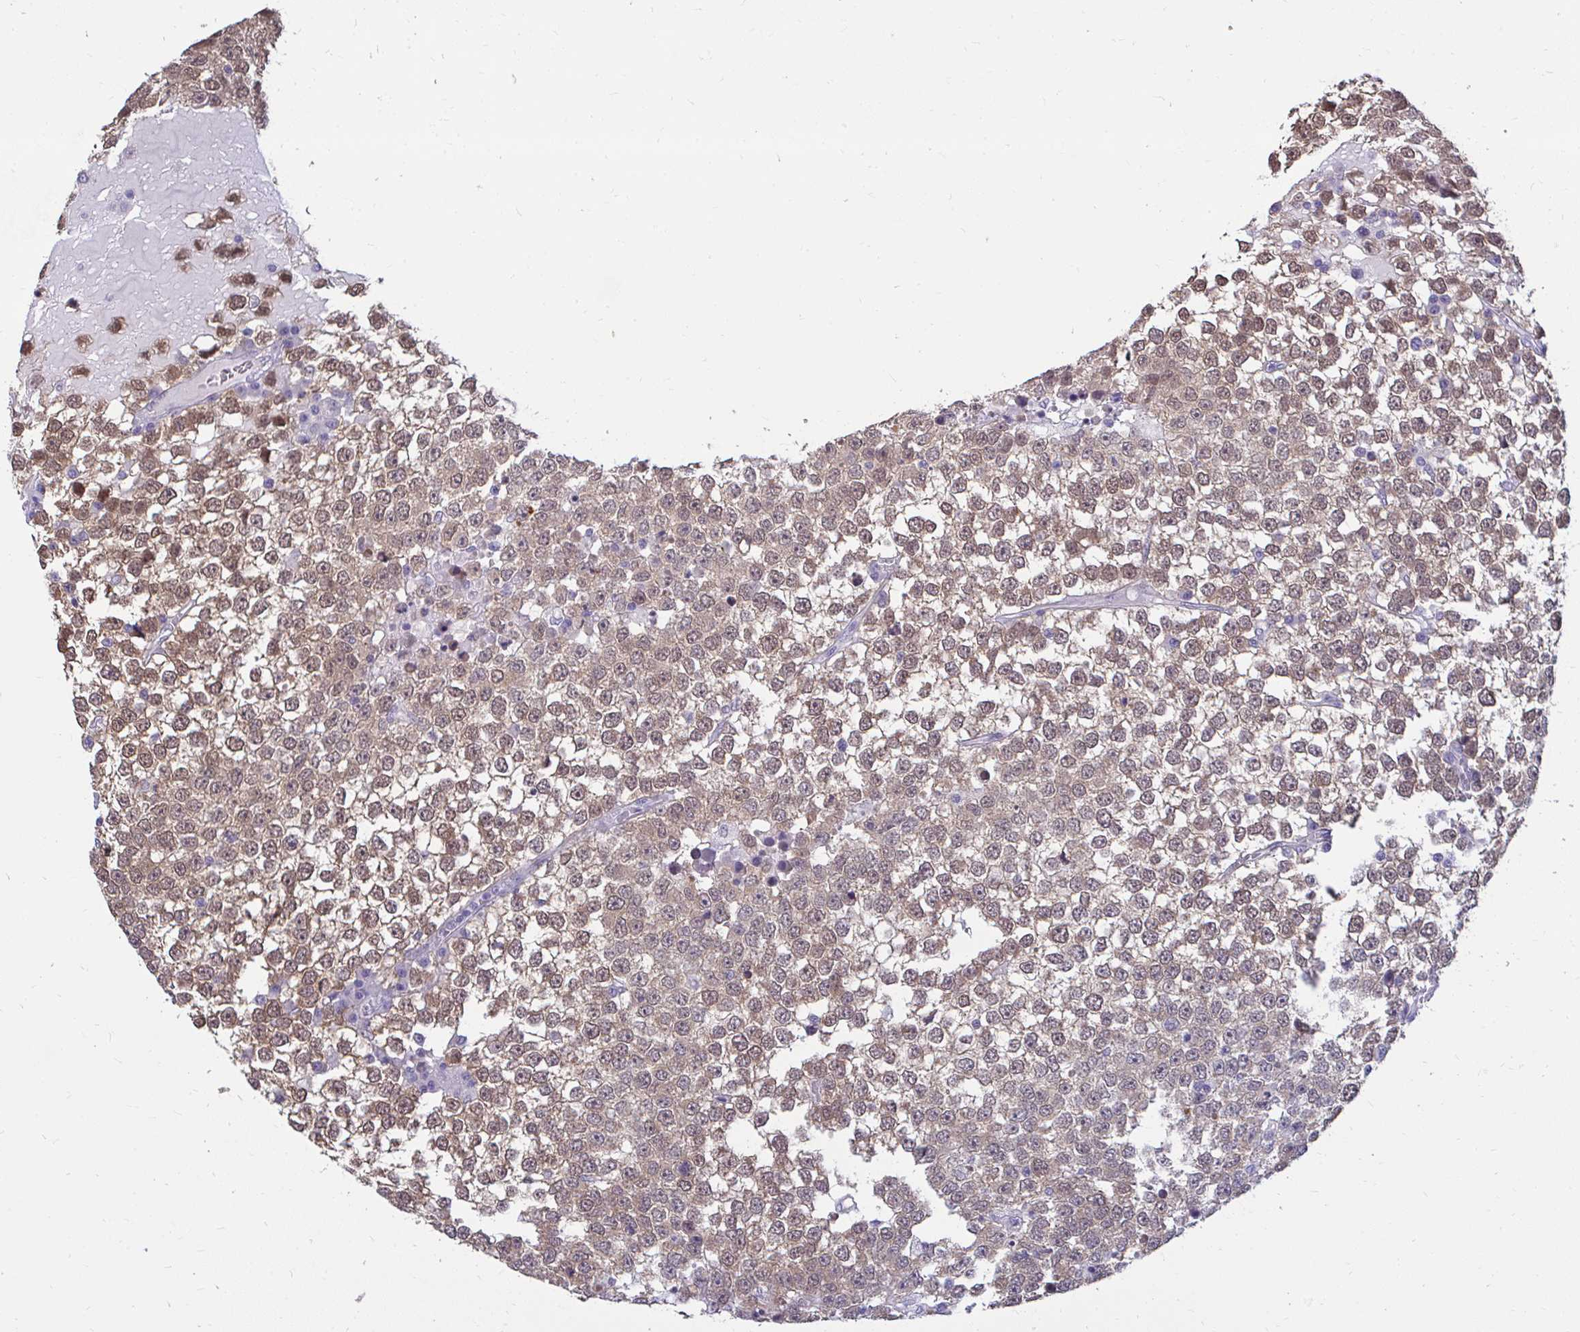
{"staining": {"intensity": "weak", "quantity": "25%-75%", "location": "cytoplasmic/membranous,nuclear"}, "tissue": "testis cancer", "cell_type": "Tumor cells", "image_type": "cancer", "snomed": [{"axis": "morphology", "description": "Seminoma, NOS"}, {"axis": "topography", "description": "Testis"}], "caption": "A high-resolution micrograph shows IHC staining of testis cancer (seminoma), which demonstrates weak cytoplasmic/membranous and nuclear positivity in approximately 25%-75% of tumor cells.", "gene": "CSE1L", "patient": {"sex": "male", "age": 65}}